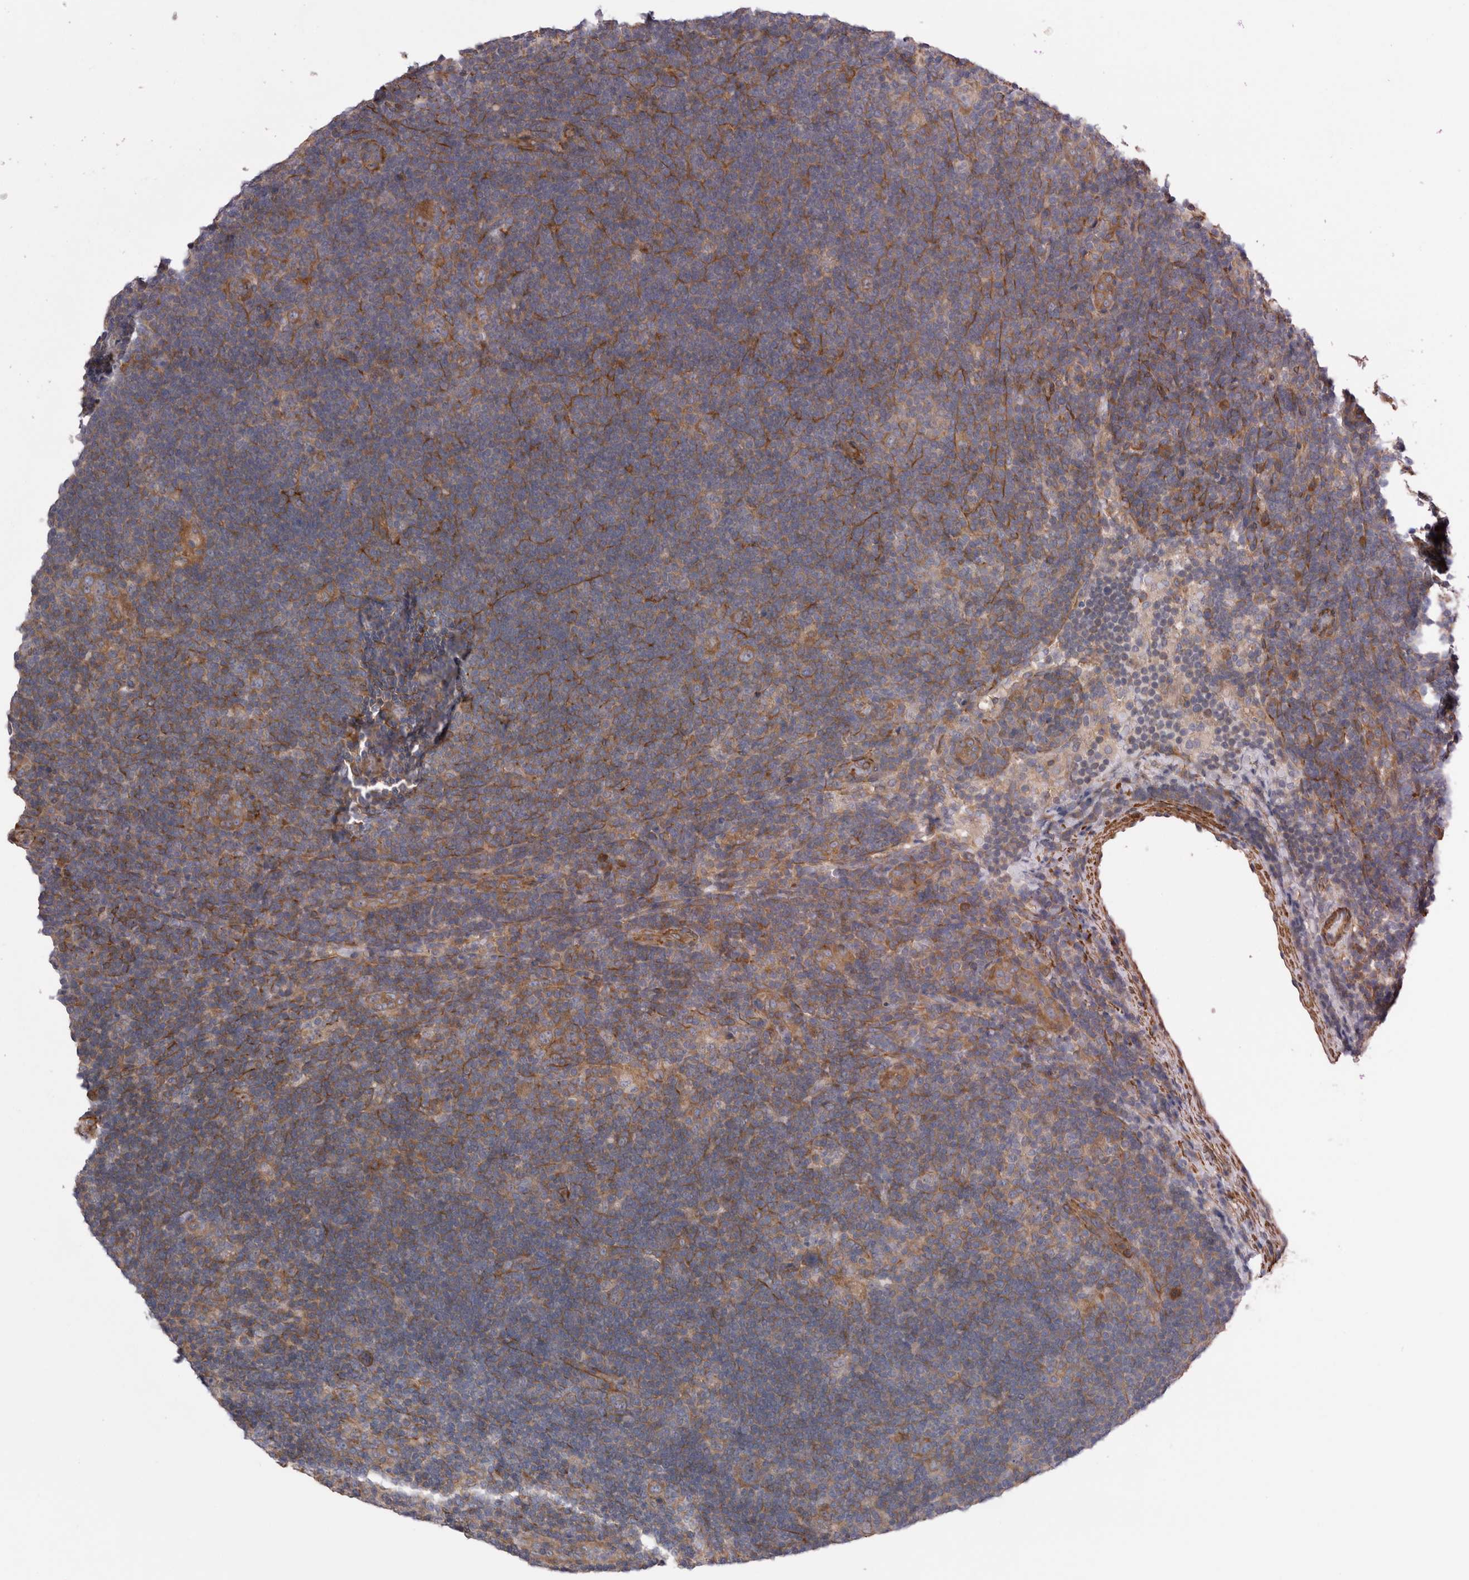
{"staining": {"intensity": "moderate", "quantity": ">75%", "location": "cytoplasmic/membranous"}, "tissue": "lymphoma", "cell_type": "Tumor cells", "image_type": "cancer", "snomed": [{"axis": "morphology", "description": "Hodgkin's disease, NOS"}, {"axis": "topography", "description": "Lymph node"}], "caption": "The photomicrograph shows staining of Hodgkin's disease, revealing moderate cytoplasmic/membranous protein positivity (brown color) within tumor cells. (DAB IHC, brown staining for protein, blue staining for nuclei).", "gene": "EPRS1", "patient": {"sex": "female", "age": 57}}